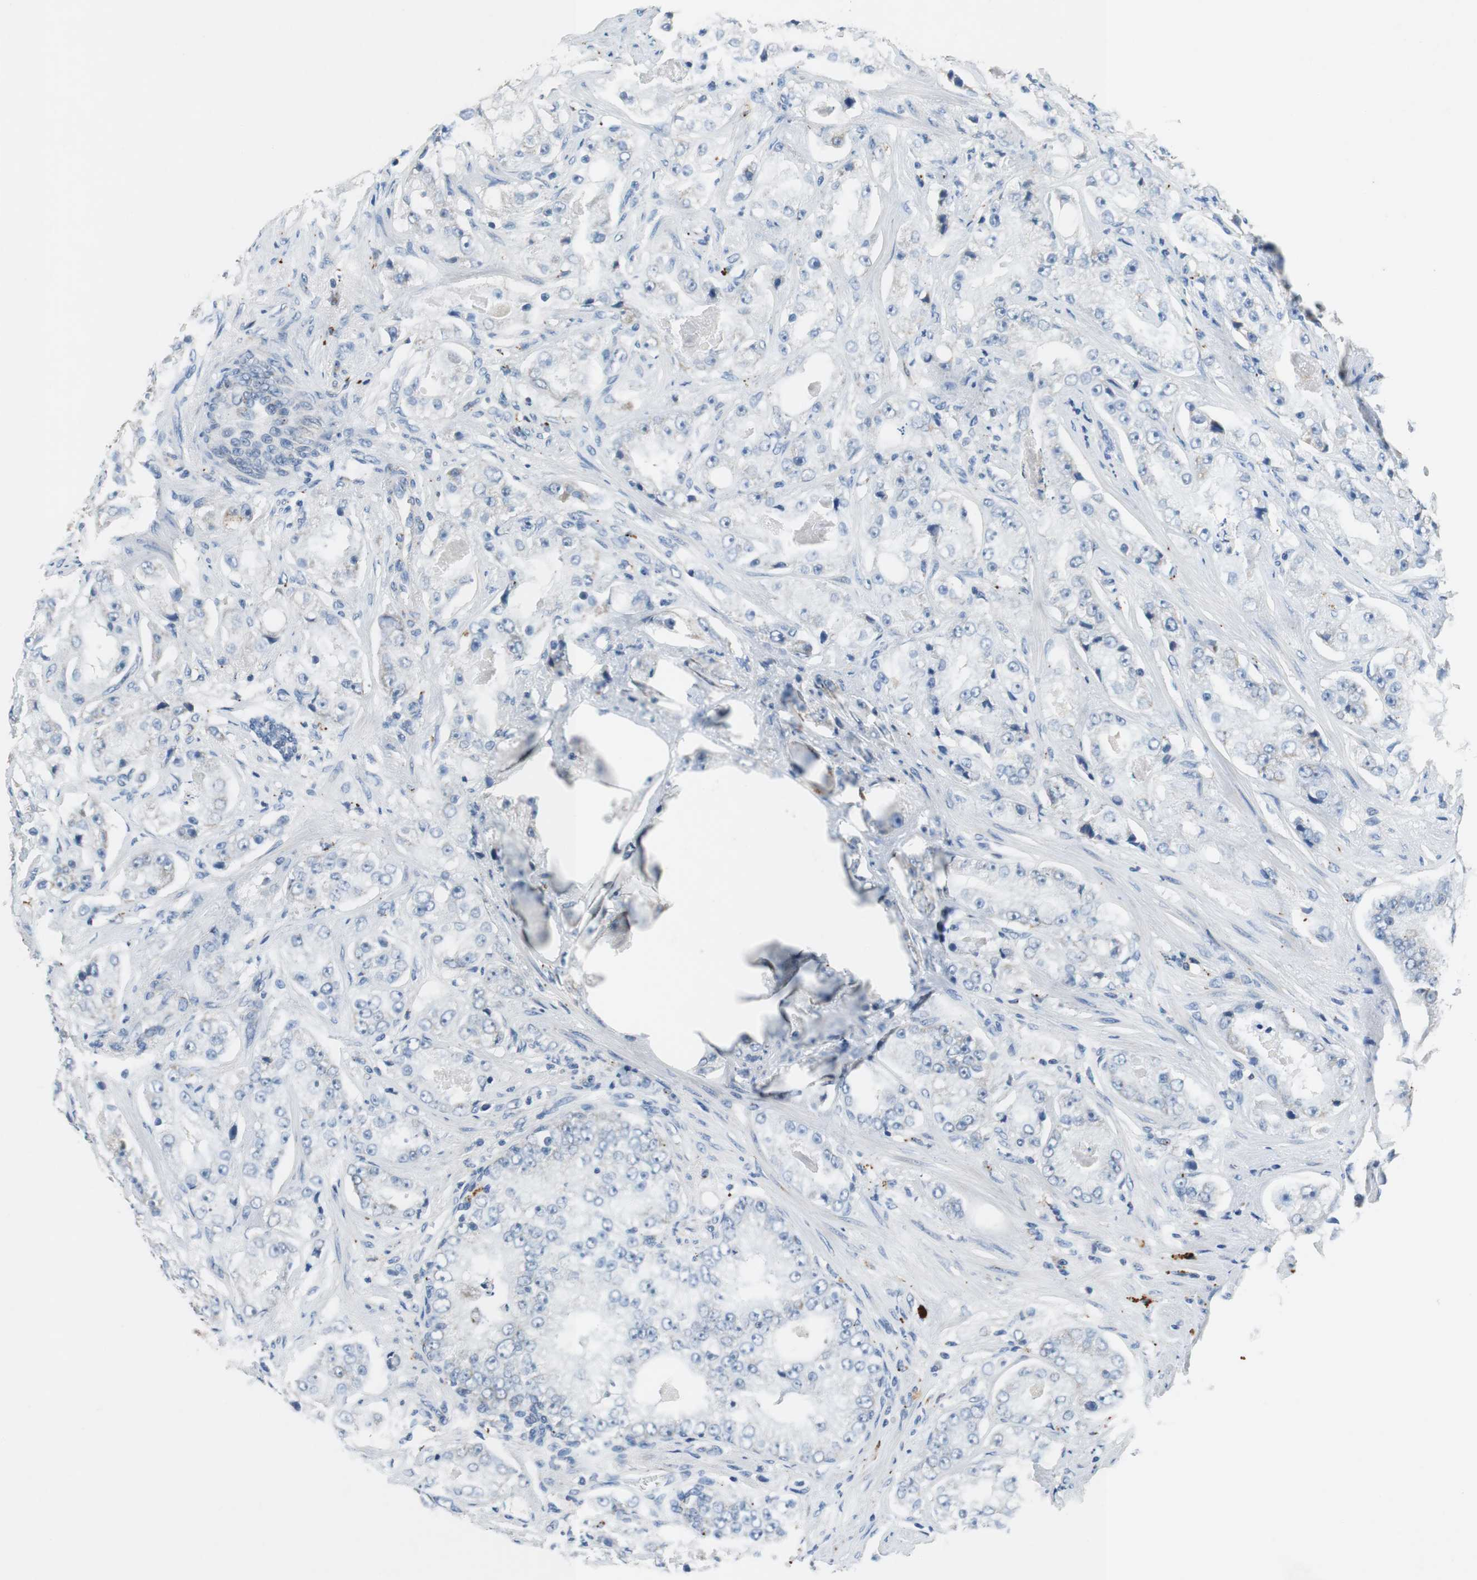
{"staining": {"intensity": "negative", "quantity": "none", "location": "none"}, "tissue": "prostate cancer", "cell_type": "Tumor cells", "image_type": "cancer", "snomed": [{"axis": "morphology", "description": "Adenocarcinoma, High grade"}, {"axis": "topography", "description": "Prostate"}], "caption": "Prostate cancer was stained to show a protein in brown. There is no significant expression in tumor cells.", "gene": "NLGN1", "patient": {"sex": "male", "age": 73}}